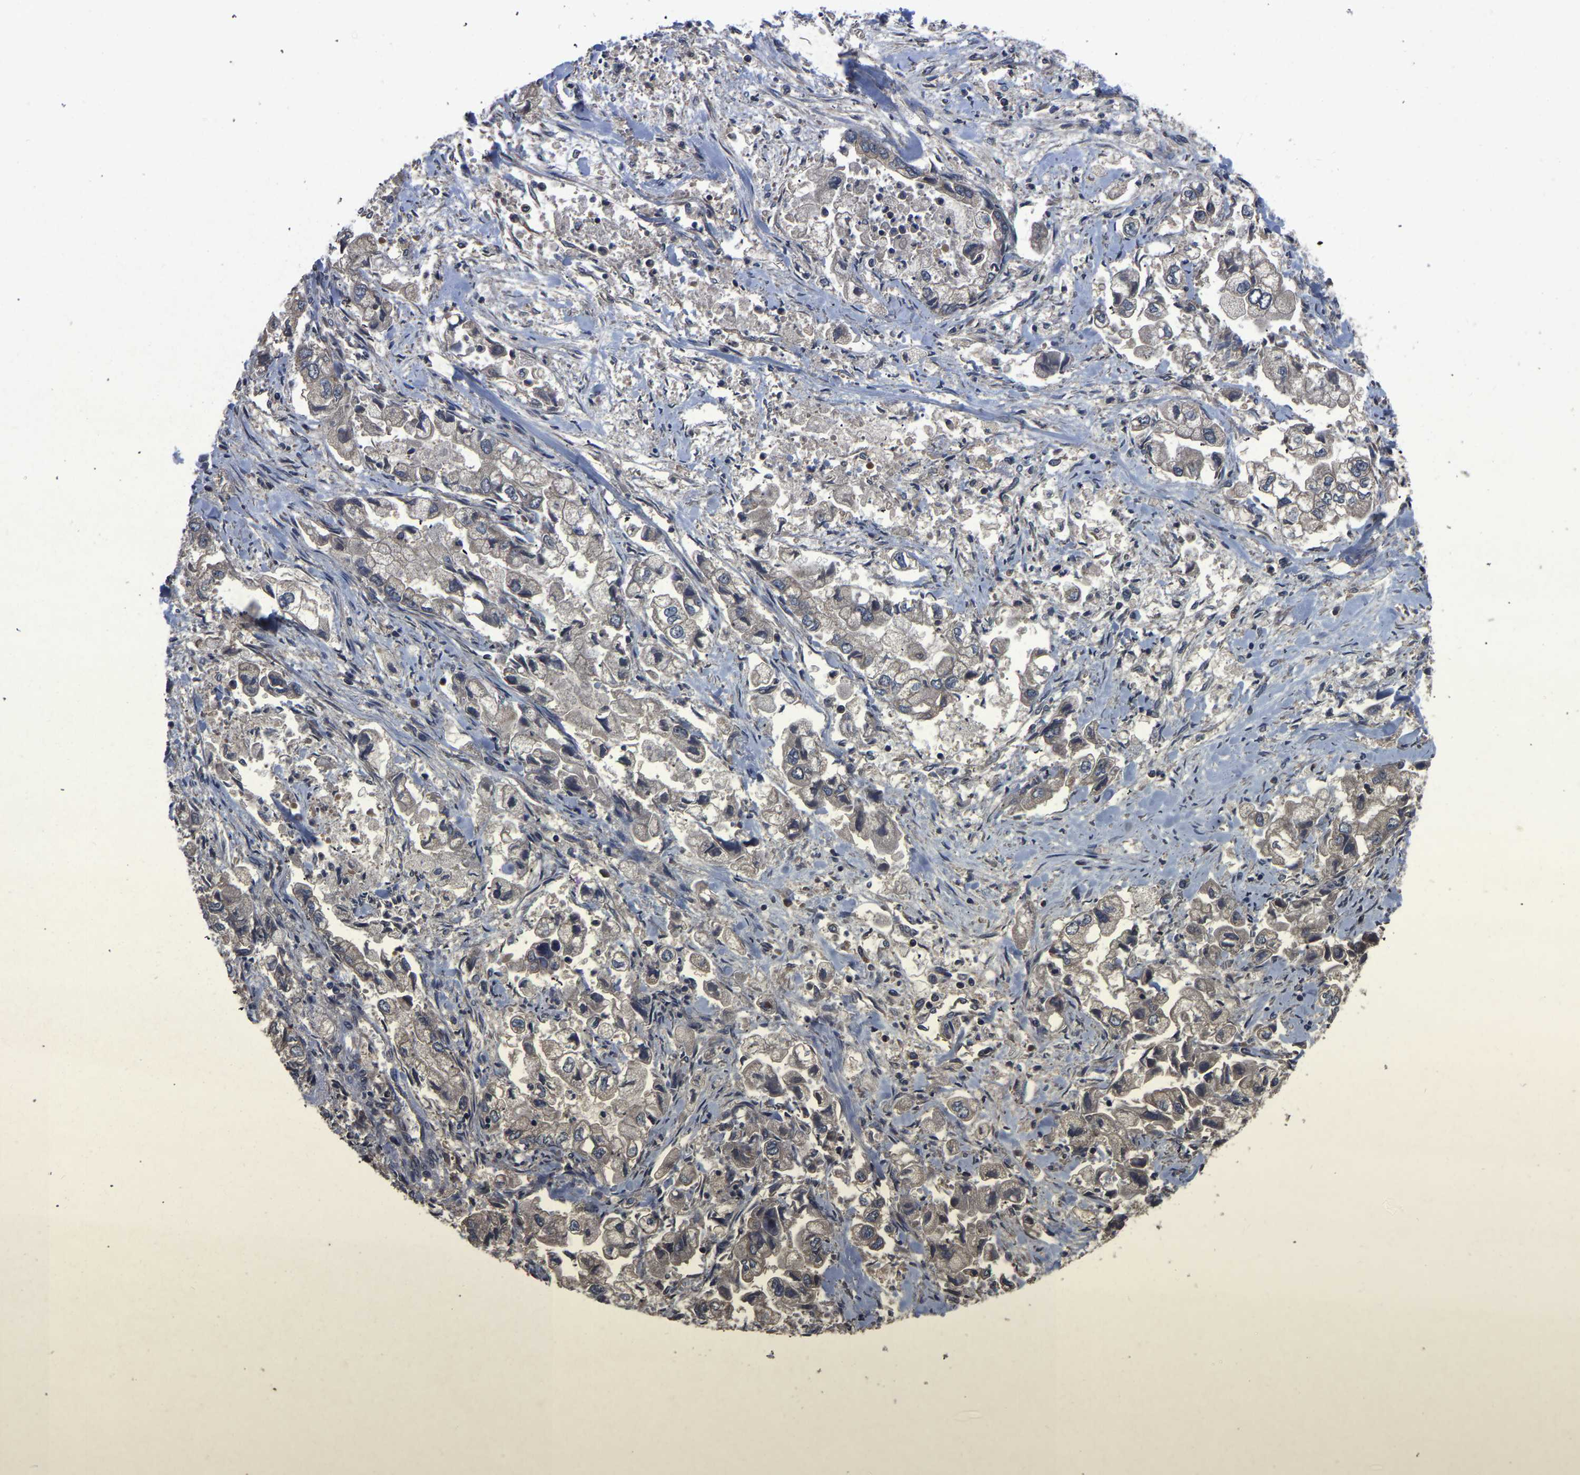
{"staining": {"intensity": "weak", "quantity": "<25%", "location": "cytoplasmic/membranous"}, "tissue": "stomach cancer", "cell_type": "Tumor cells", "image_type": "cancer", "snomed": [{"axis": "morphology", "description": "Normal tissue, NOS"}, {"axis": "morphology", "description": "Adenocarcinoma, NOS"}, {"axis": "topography", "description": "Stomach"}], "caption": "Immunohistochemistry (IHC) histopathology image of human stomach adenocarcinoma stained for a protein (brown), which reveals no staining in tumor cells. (DAB immunohistochemistry, high magnification).", "gene": "CRYZL1", "patient": {"sex": "male", "age": 62}}